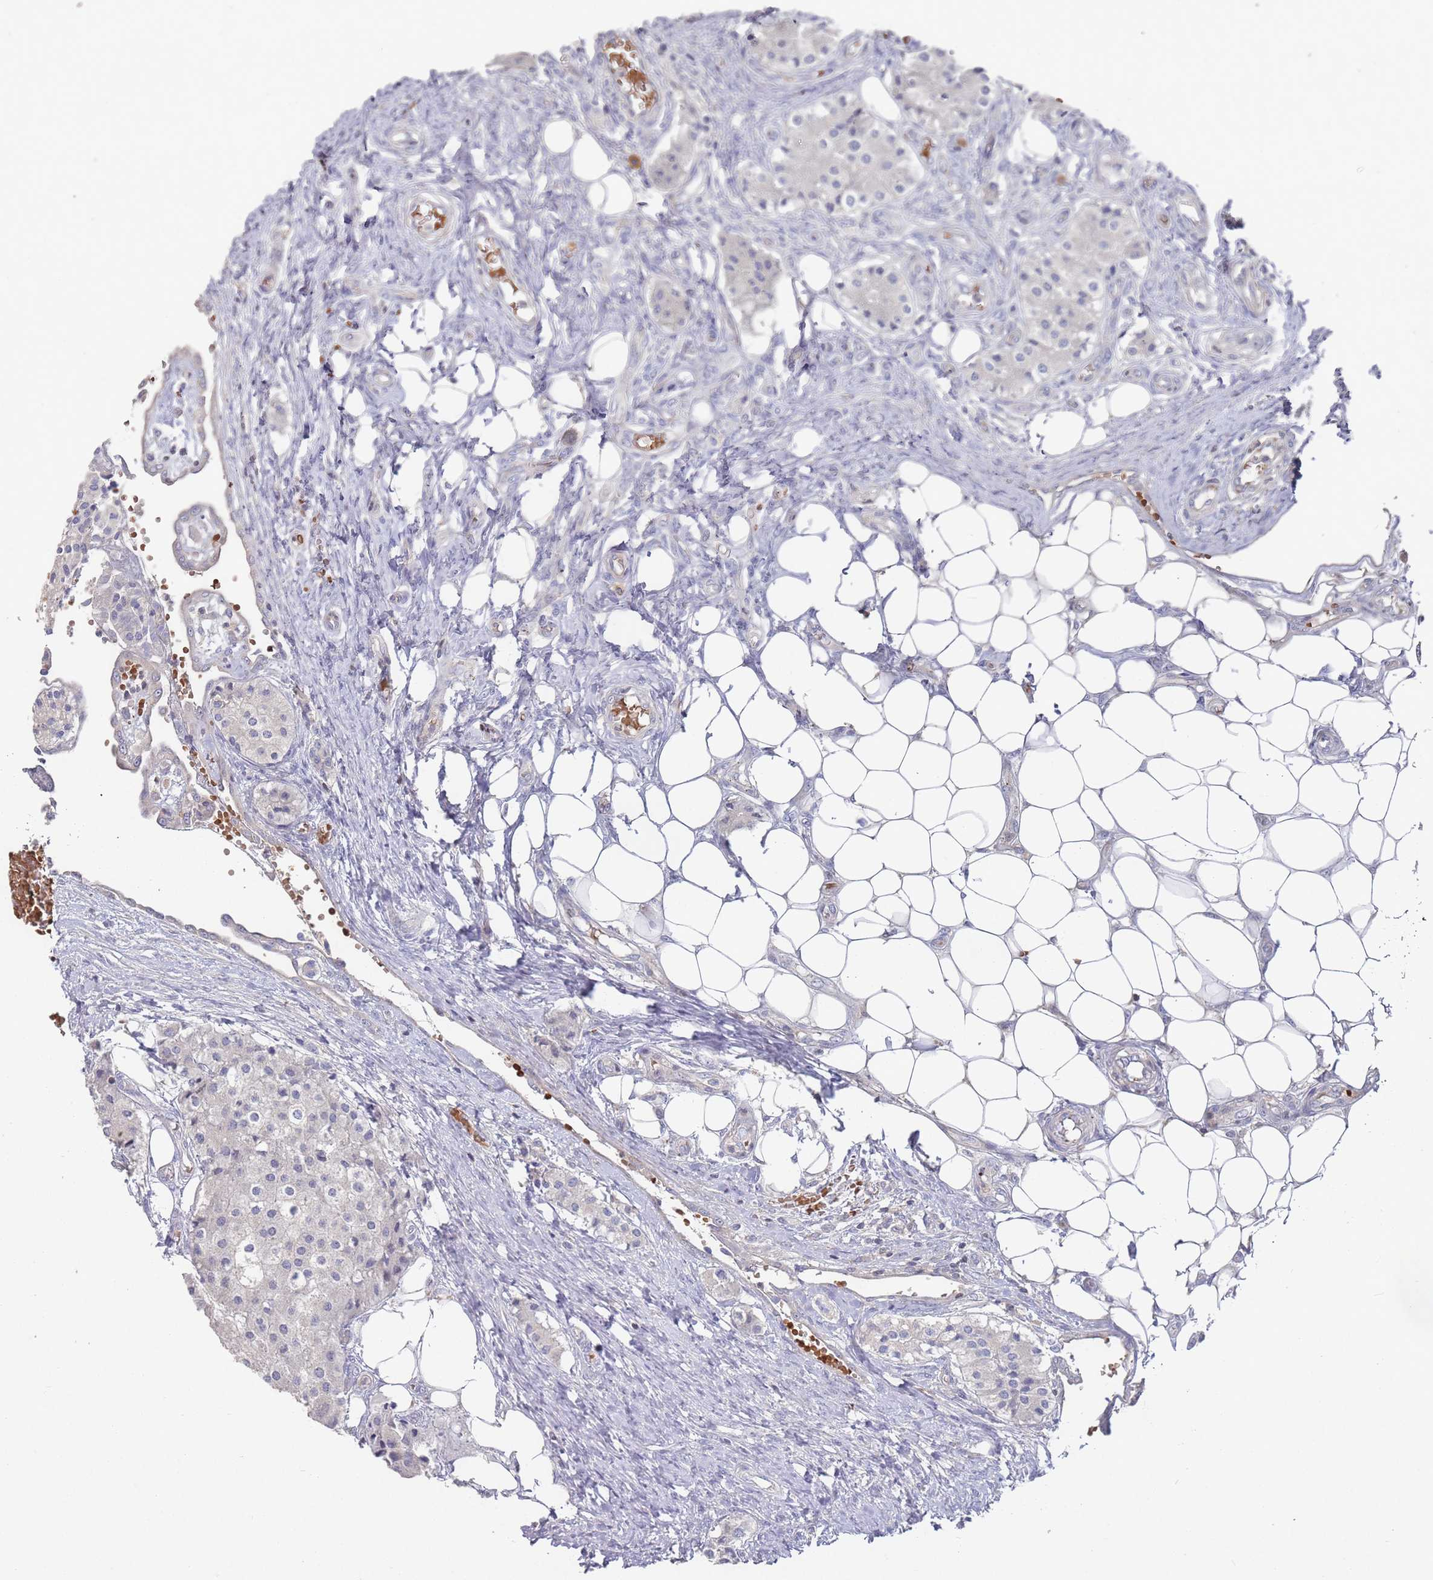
{"staining": {"intensity": "negative", "quantity": "none", "location": "none"}, "tissue": "carcinoid", "cell_type": "Tumor cells", "image_type": "cancer", "snomed": [{"axis": "morphology", "description": "Carcinoid, malignant, NOS"}, {"axis": "topography", "description": "Colon"}], "caption": "Immunohistochemistry (IHC) of malignant carcinoid displays no expression in tumor cells. Brightfield microscopy of immunohistochemistry stained with DAB (3,3'-diaminobenzidine) (brown) and hematoxylin (blue), captured at high magnification.", "gene": "LACC1", "patient": {"sex": "female", "age": 52}}